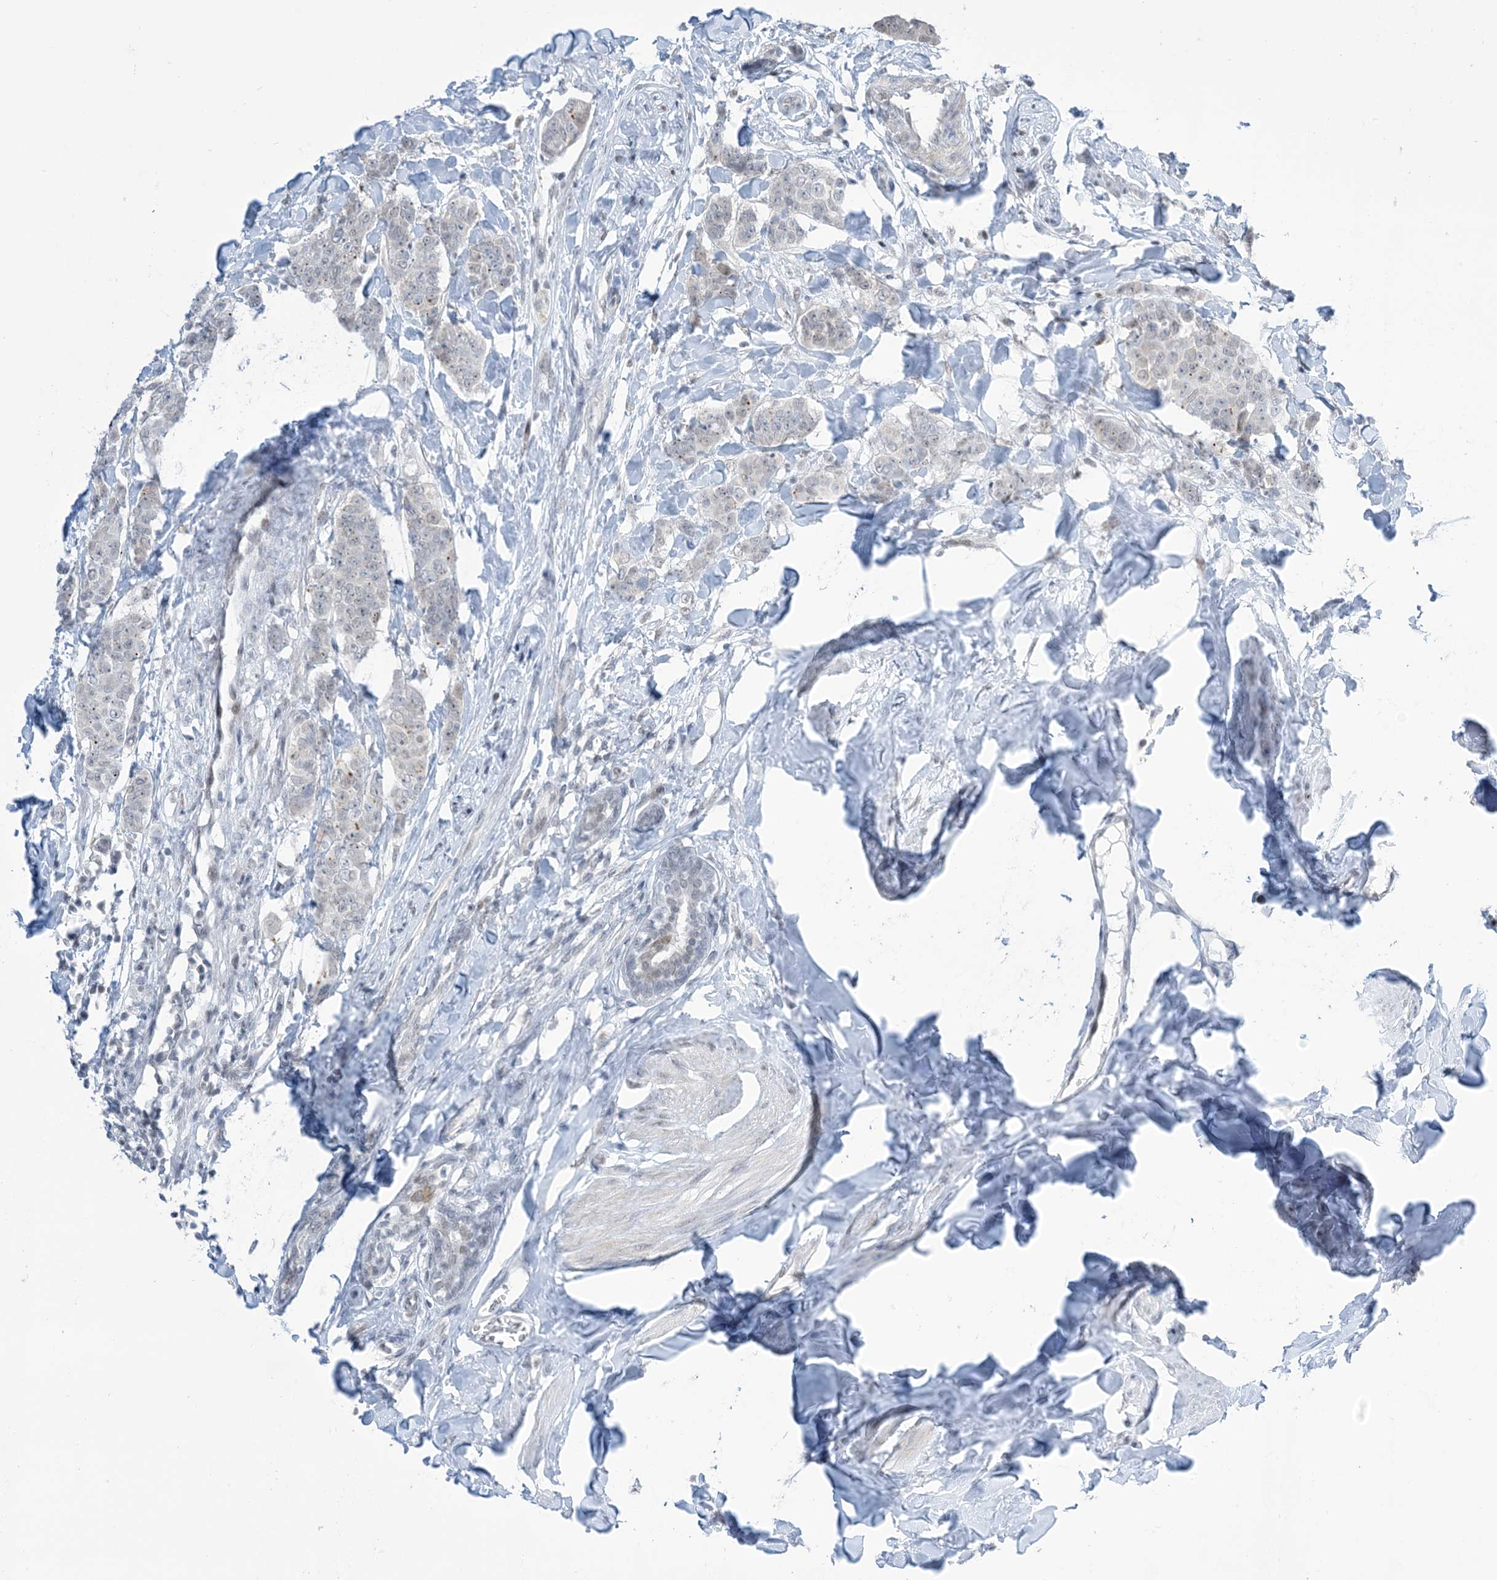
{"staining": {"intensity": "negative", "quantity": "none", "location": "none"}, "tissue": "breast cancer", "cell_type": "Tumor cells", "image_type": "cancer", "snomed": [{"axis": "morphology", "description": "Duct carcinoma"}, {"axis": "topography", "description": "Breast"}], "caption": "DAB (3,3'-diaminobenzidine) immunohistochemical staining of breast infiltrating ductal carcinoma shows no significant positivity in tumor cells.", "gene": "TFPT", "patient": {"sex": "female", "age": 40}}